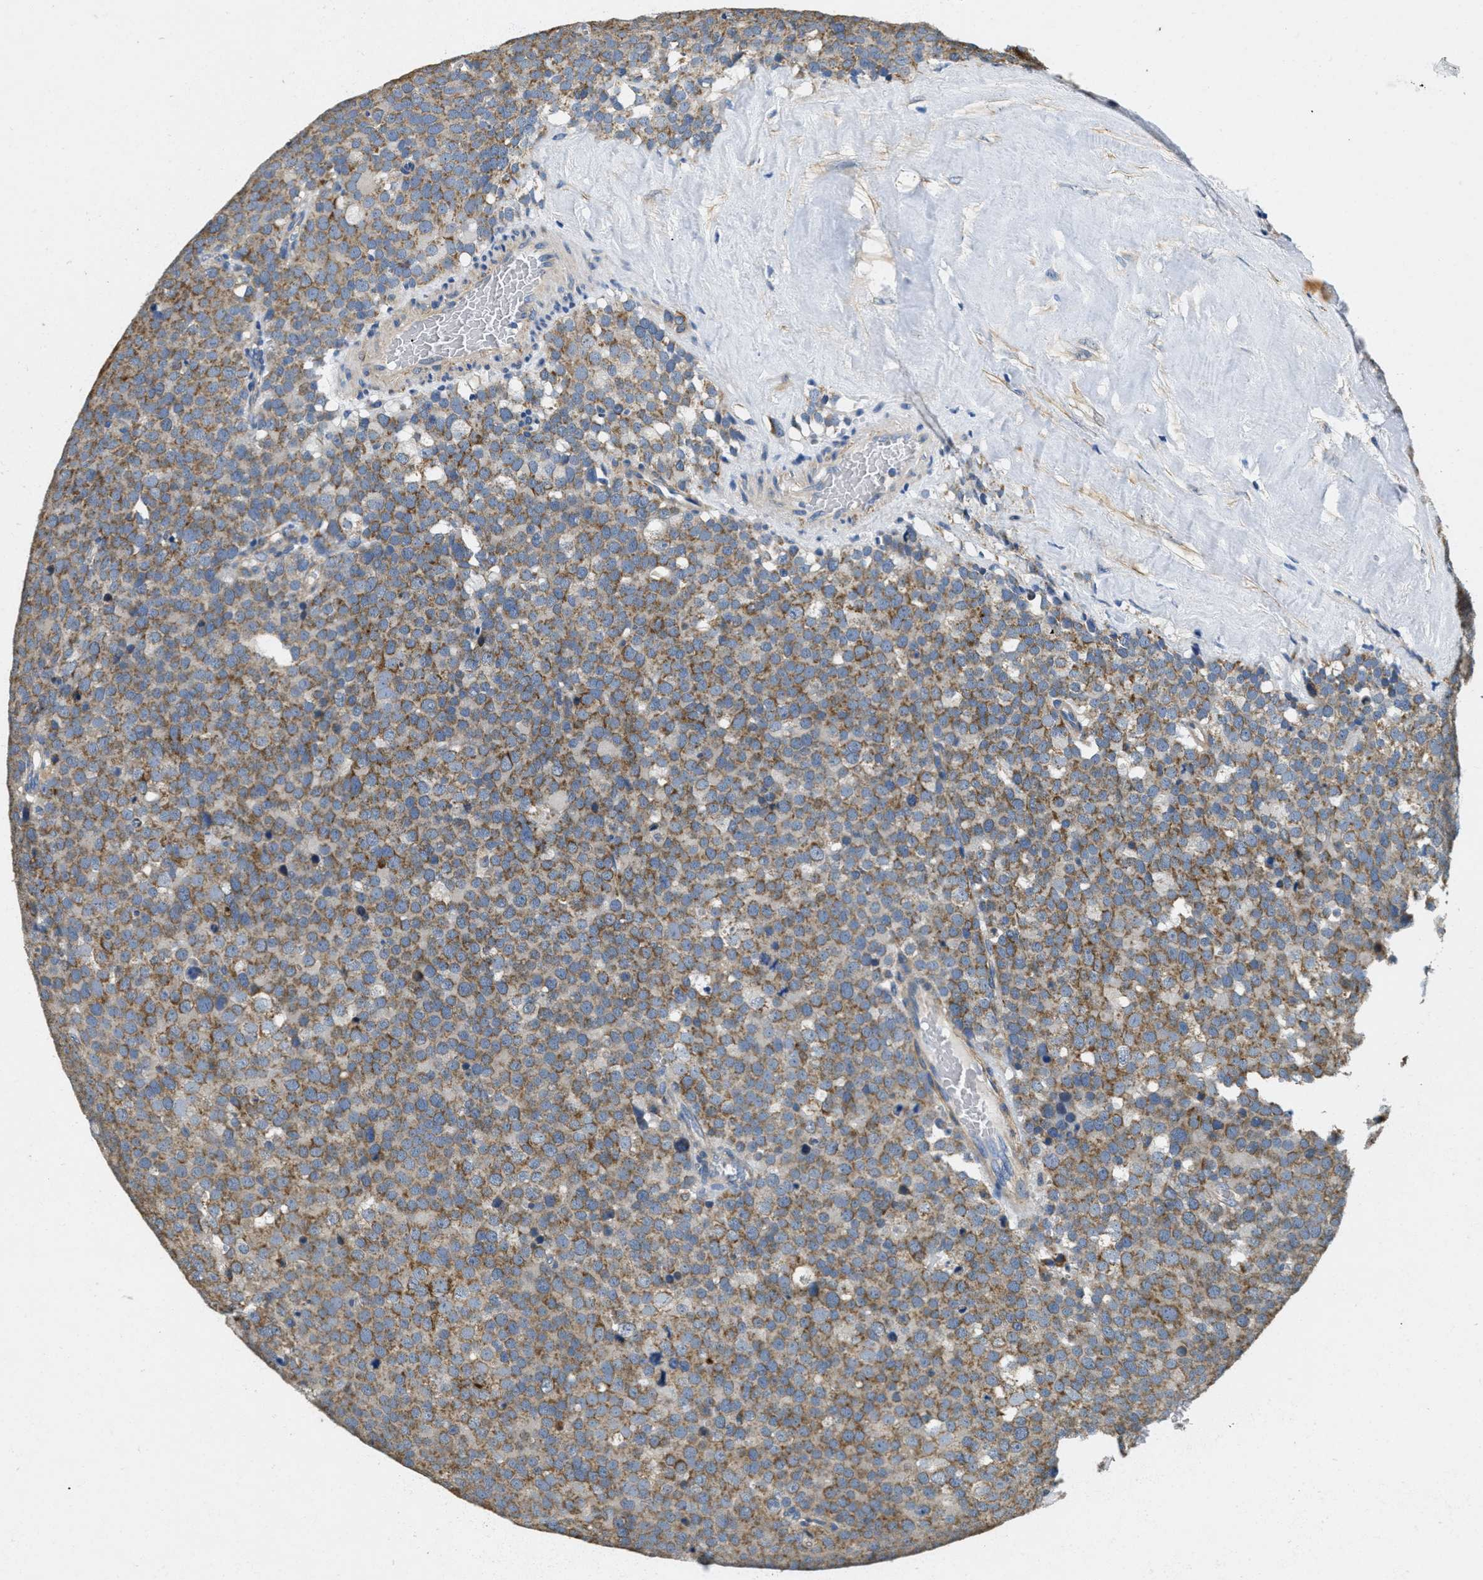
{"staining": {"intensity": "moderate", "quantity": ">75%", "location": "cytoplasmic/membranous"}, "tissue": "testis cancer", "cell_type": "Tumor cells", "image_type": "cancer", "snomed": [{"axis": "morphology", "description": "Normal tissue, NOS"}, {"axis": "morphology", "description": "Seminoma, NOS"}, {"axis": "topography", "description": "Testis"}], "caption": "A brown stain shows moderate cytoplasmic/membranous expression of a protein in testis cancer (seminoma) tumor cells.", "gene": "TOMM70", "patient": {"sex": "male", "age": 71}}